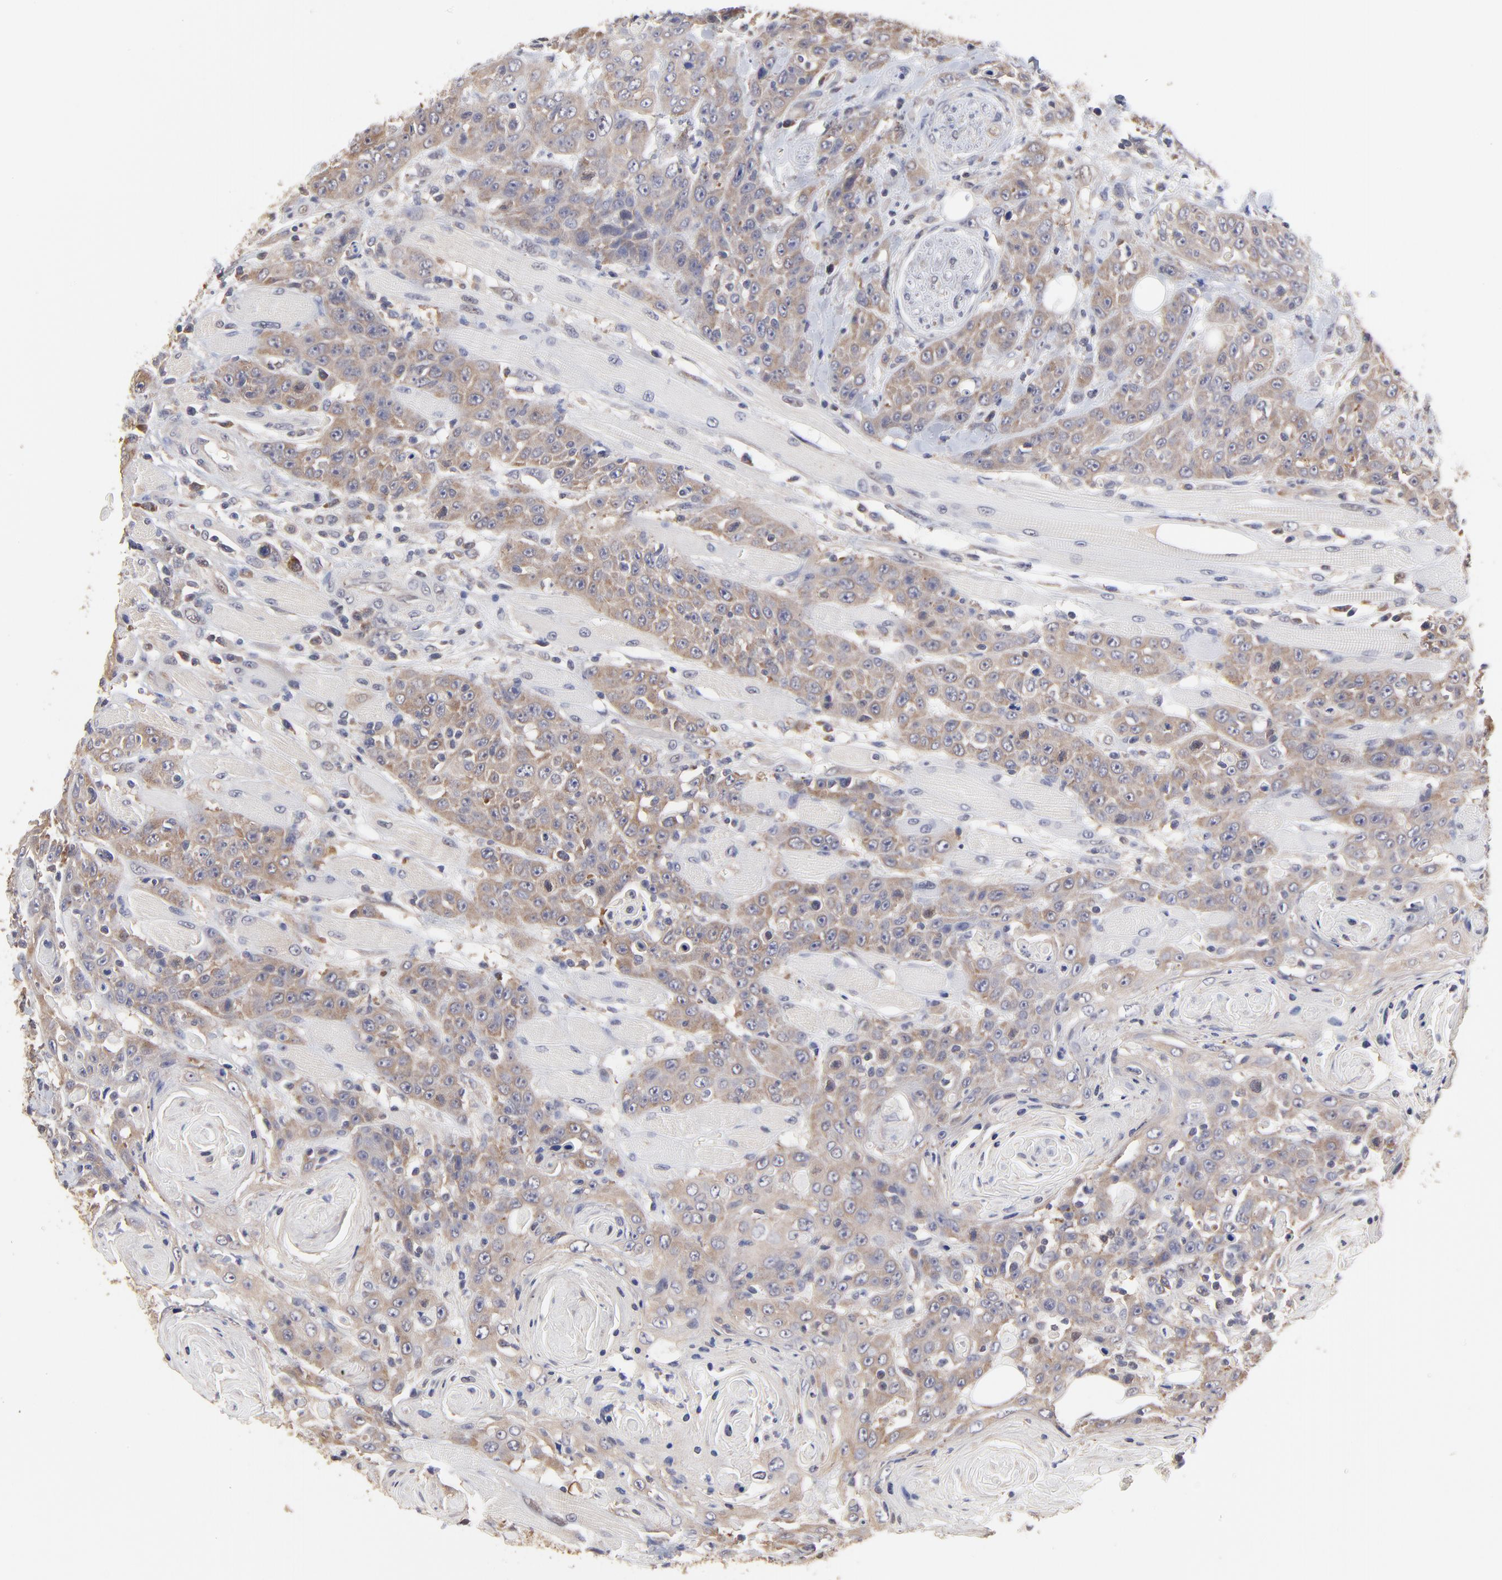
{"staining": {"intensity": "moderate", "quantity": ">75%", "location": "cytoplasmic/membranous"}, "tissue": "head and neck cancer", "cell_type": "Tumor cells", "image_type": "cancer", "snomed": [{"axis": "morphology", "description": "Squamous cell carcinoma, NOS"}, {"axis": "topography", "description": "Head-Neck"}], "caption": "This micrograph exhibits IHC staining of head and neck cancer (squamous cell carcinoma), with medium moderate cytoplasmic/membranous expression in about >75% of tumor cells.", "gene": "CCT2", "patient": {"sex": "female", "age": 84}}